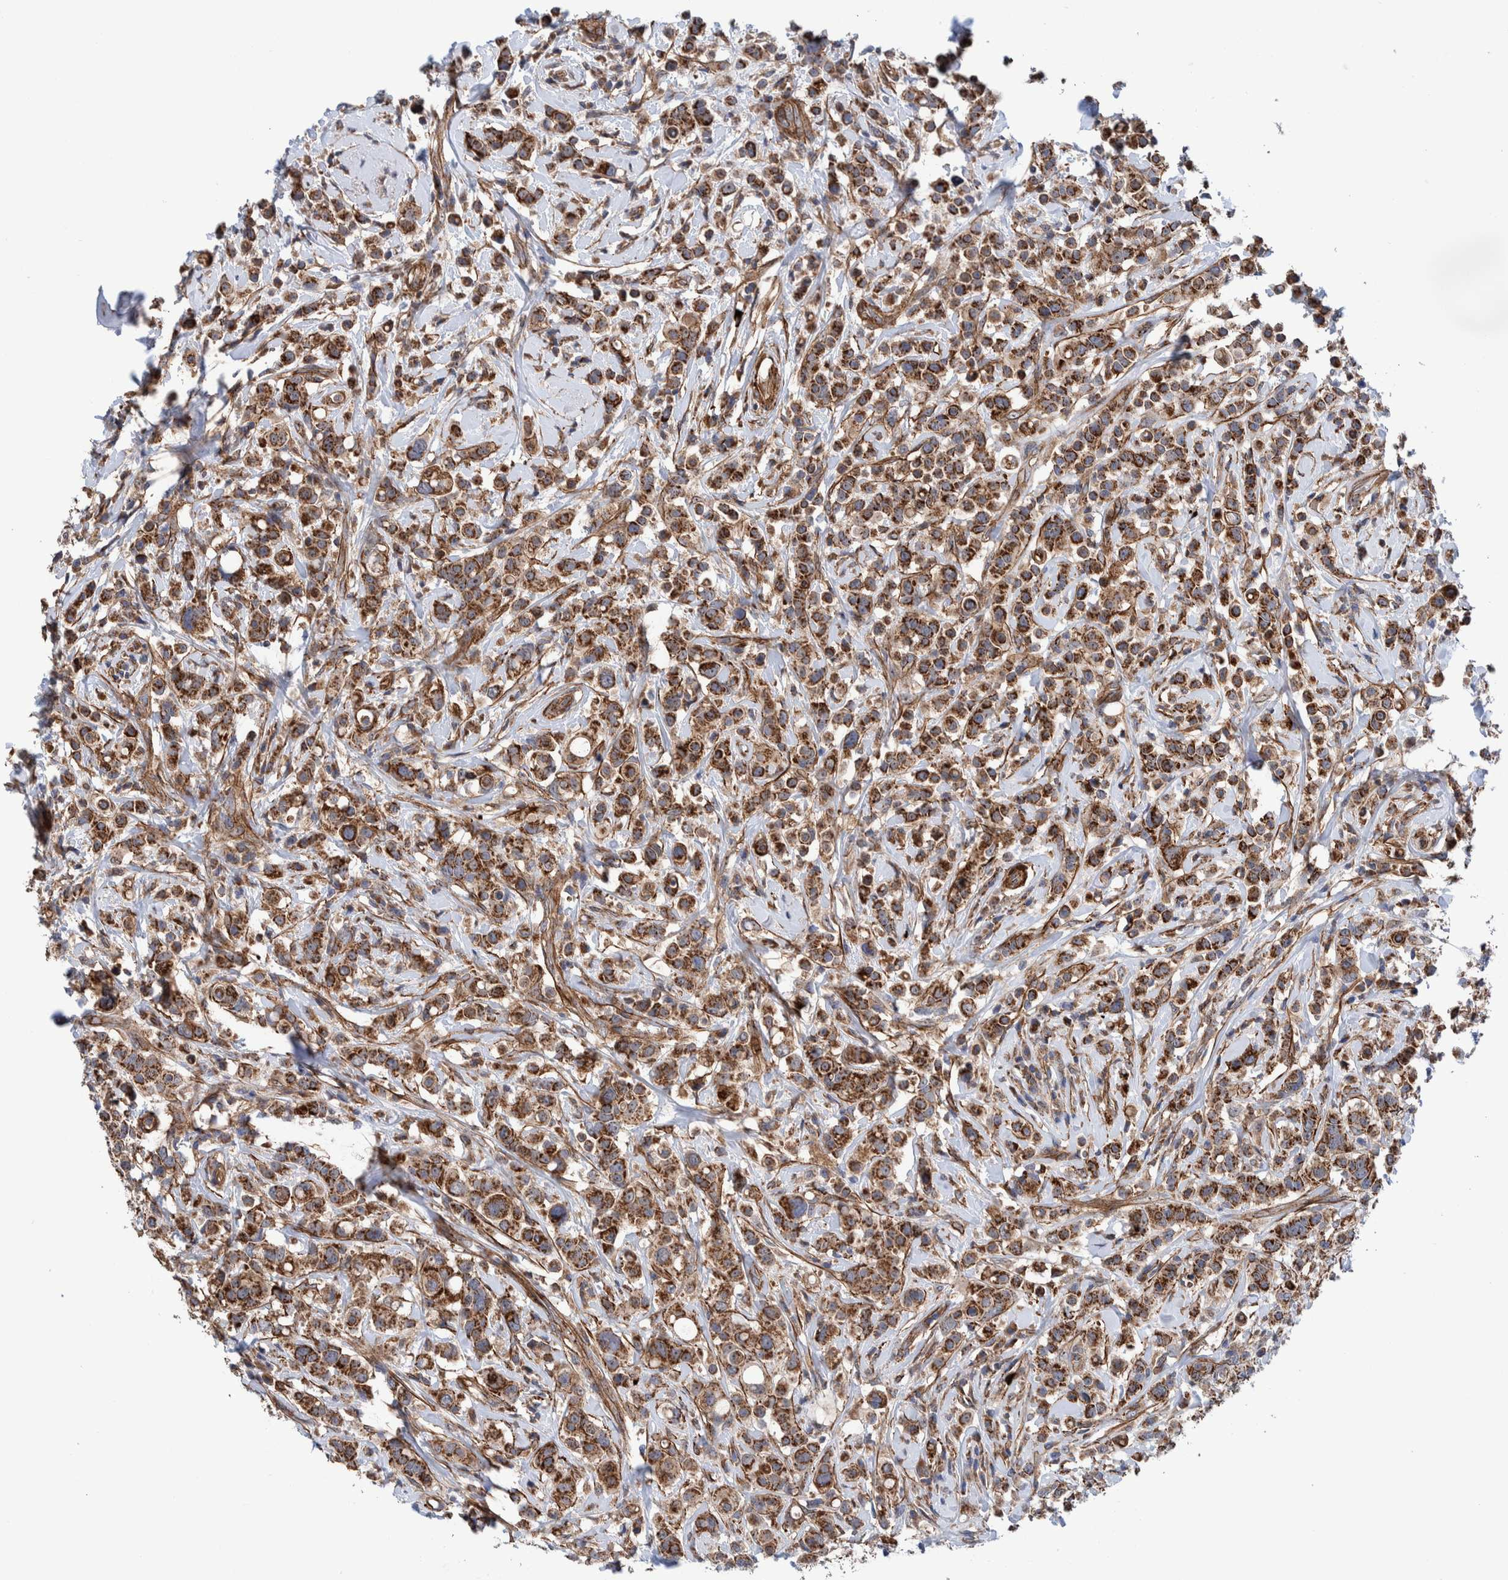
{"staining": {"intensity": "strong", "quantity": ">75%", "location": "cytoplasmic/membranous"}, "tissue": "breast cancer", "cell_type": "Tumor cells", "image_type": "cancer", "snomed": [{"axis": "morphology", "description": "Duct carcinoma"}, {"axis": "topography", "description": "Breast"}], "caption": "Protein staining of breast cancer (infiltrating ductal carcinoma) tissue demonstrates strong cytoplasmic/membranous staining in about >75% of tumor cells.", "gene": "SLC25A10", "patient": {"sex": "female", "age": 27}}